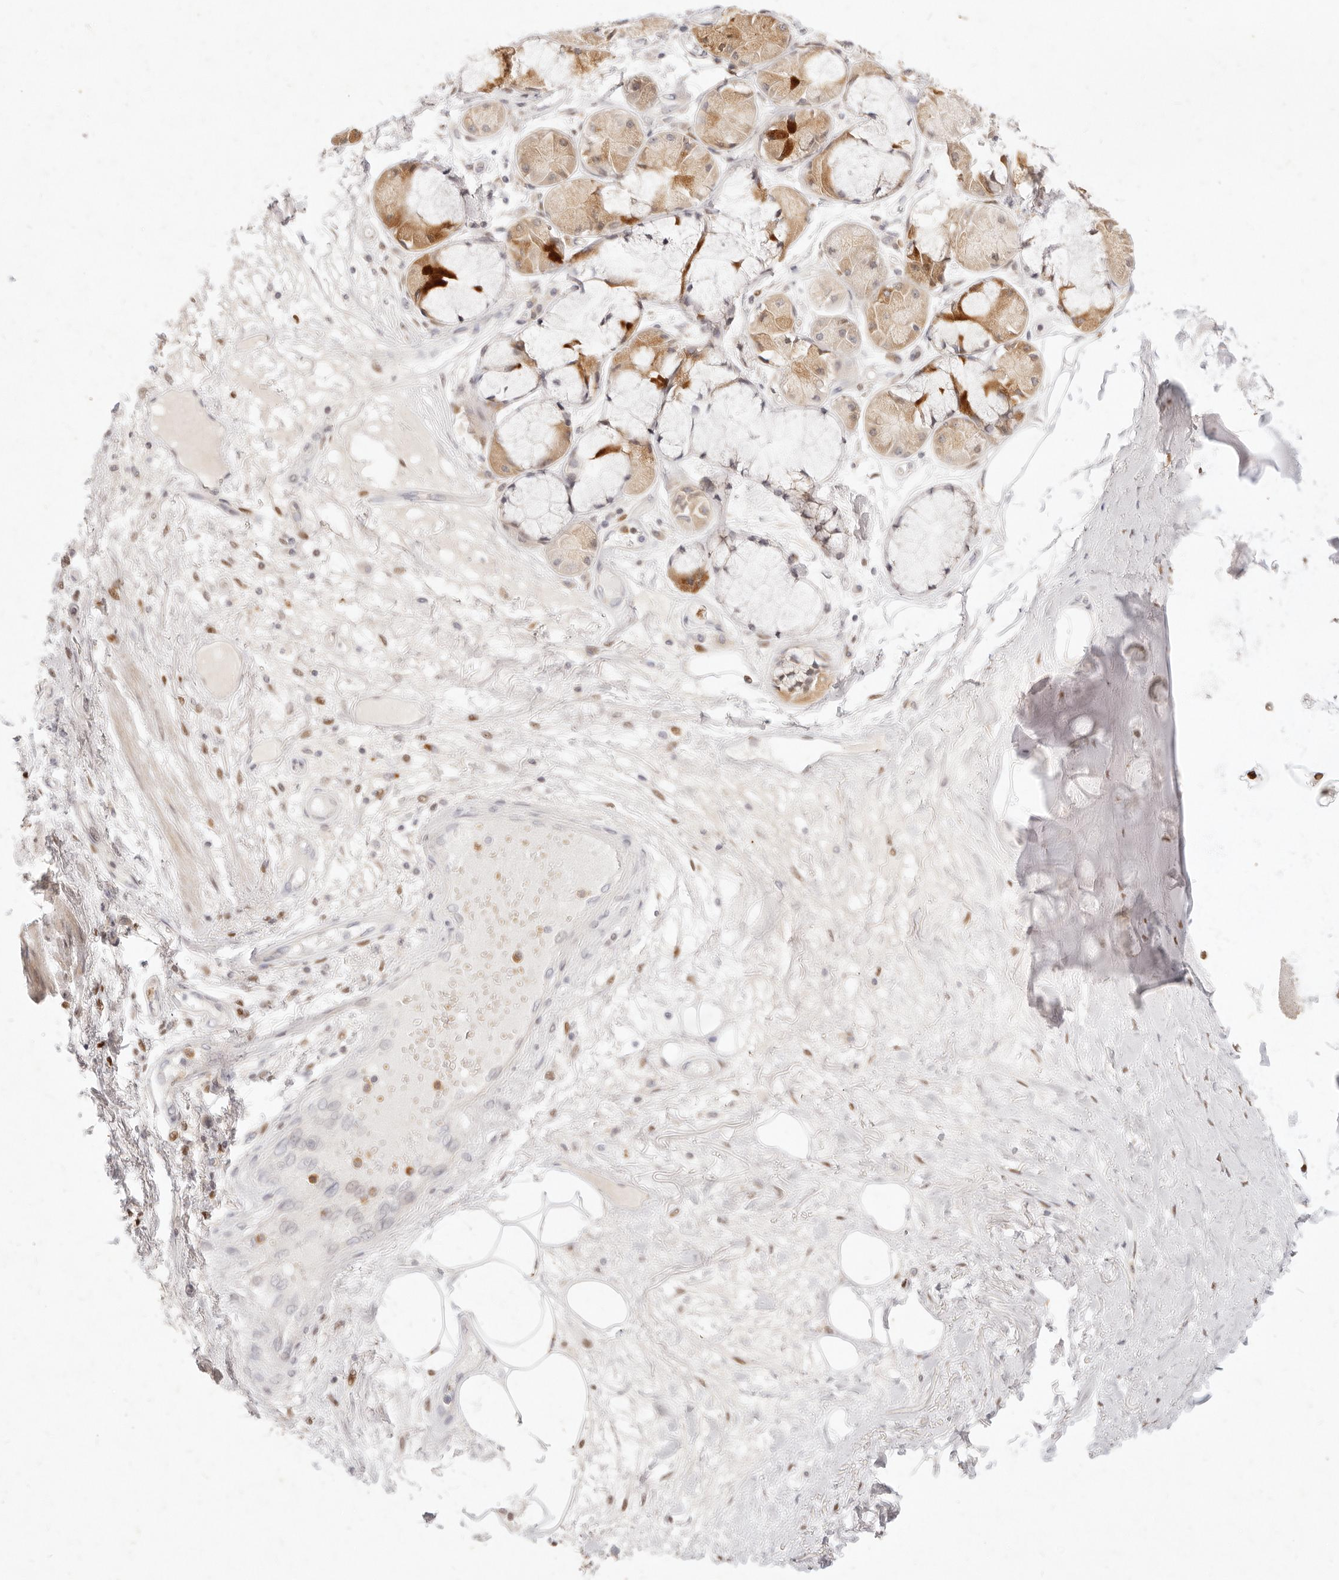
{"staining": {"intensity": "weak", "quantity": "25%-75%", "location": "cytoplasmic/membranous"}, "tissue": "adipose tissue", "cell_type": "Adipocytes", "image_type": "normal", "snomed": [{"axis": "morphology", "description": "Normal tissue, NOS"}, {"axis": "topography", "description": "Bronchus"}], "caption": "High-magnification brightfield microscopy of benign adipose tissue stained with DAB (brown) and counterstained with hematoxylin (blue). adipocytes exhibit weak cytoplasmic/membranous expression is identified in about25%-75% of cells.", "gene": "ASCL3", "patient": {"sex": "male", "age": 66}}